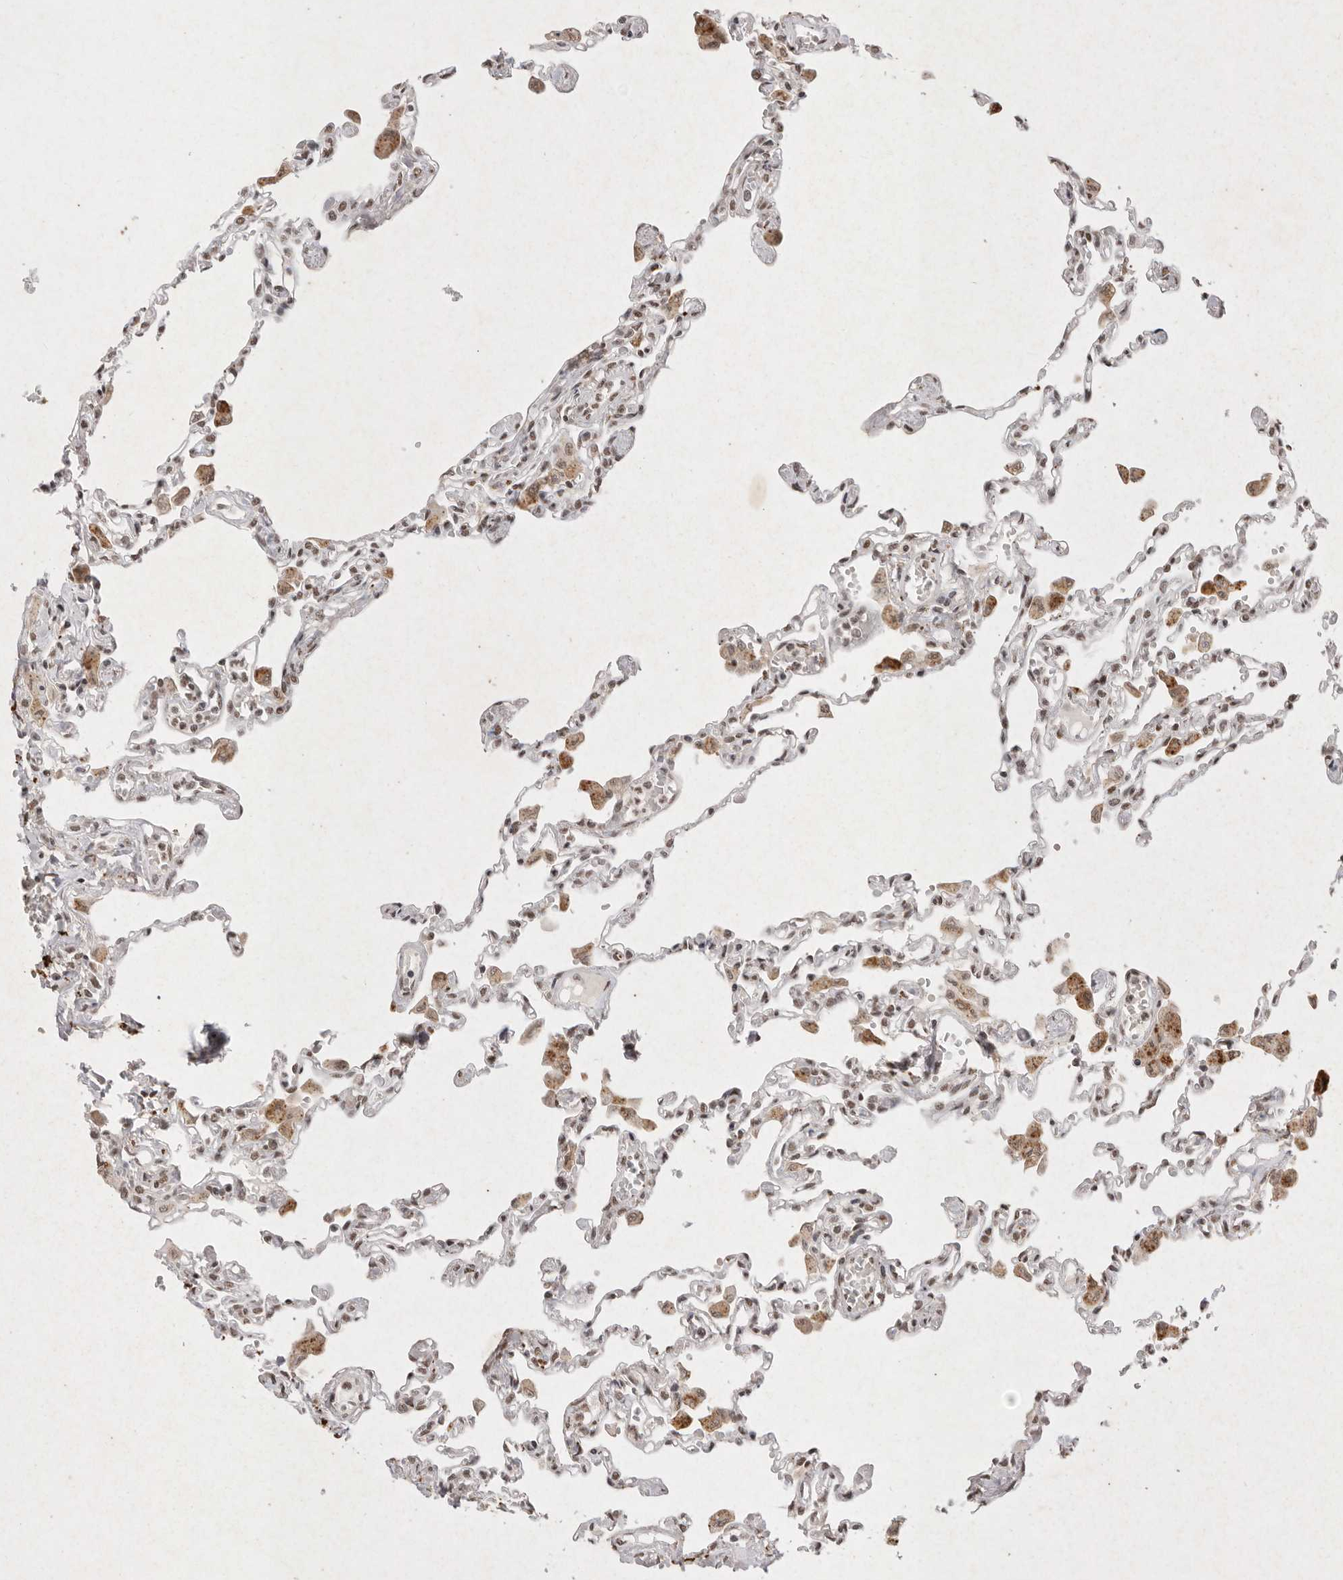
{"staining": {"intensity": "moderate", "quantity": "25%-75%", "location": "nuclear"}, "tissue": "lung", "cell_type": "Alveolar cells", "image_type": "normal", "snomed": [{"axis": "morphology", "description": "Normal tissue, NOS"}, {"axis": "topography", "description": "Bronchus"}, {"axis": "topography", "description": "Lung"}], "caption": "Immunohistochemistry (IHC) photomicrograph of benign lung stained for a protein (brown), which demonstrates medium levels of moderate nuclear staining in approximately 25%-75% of alveolar cells.", "gene": "NKX3", "patient": {"sex": "female", "age": 49}}